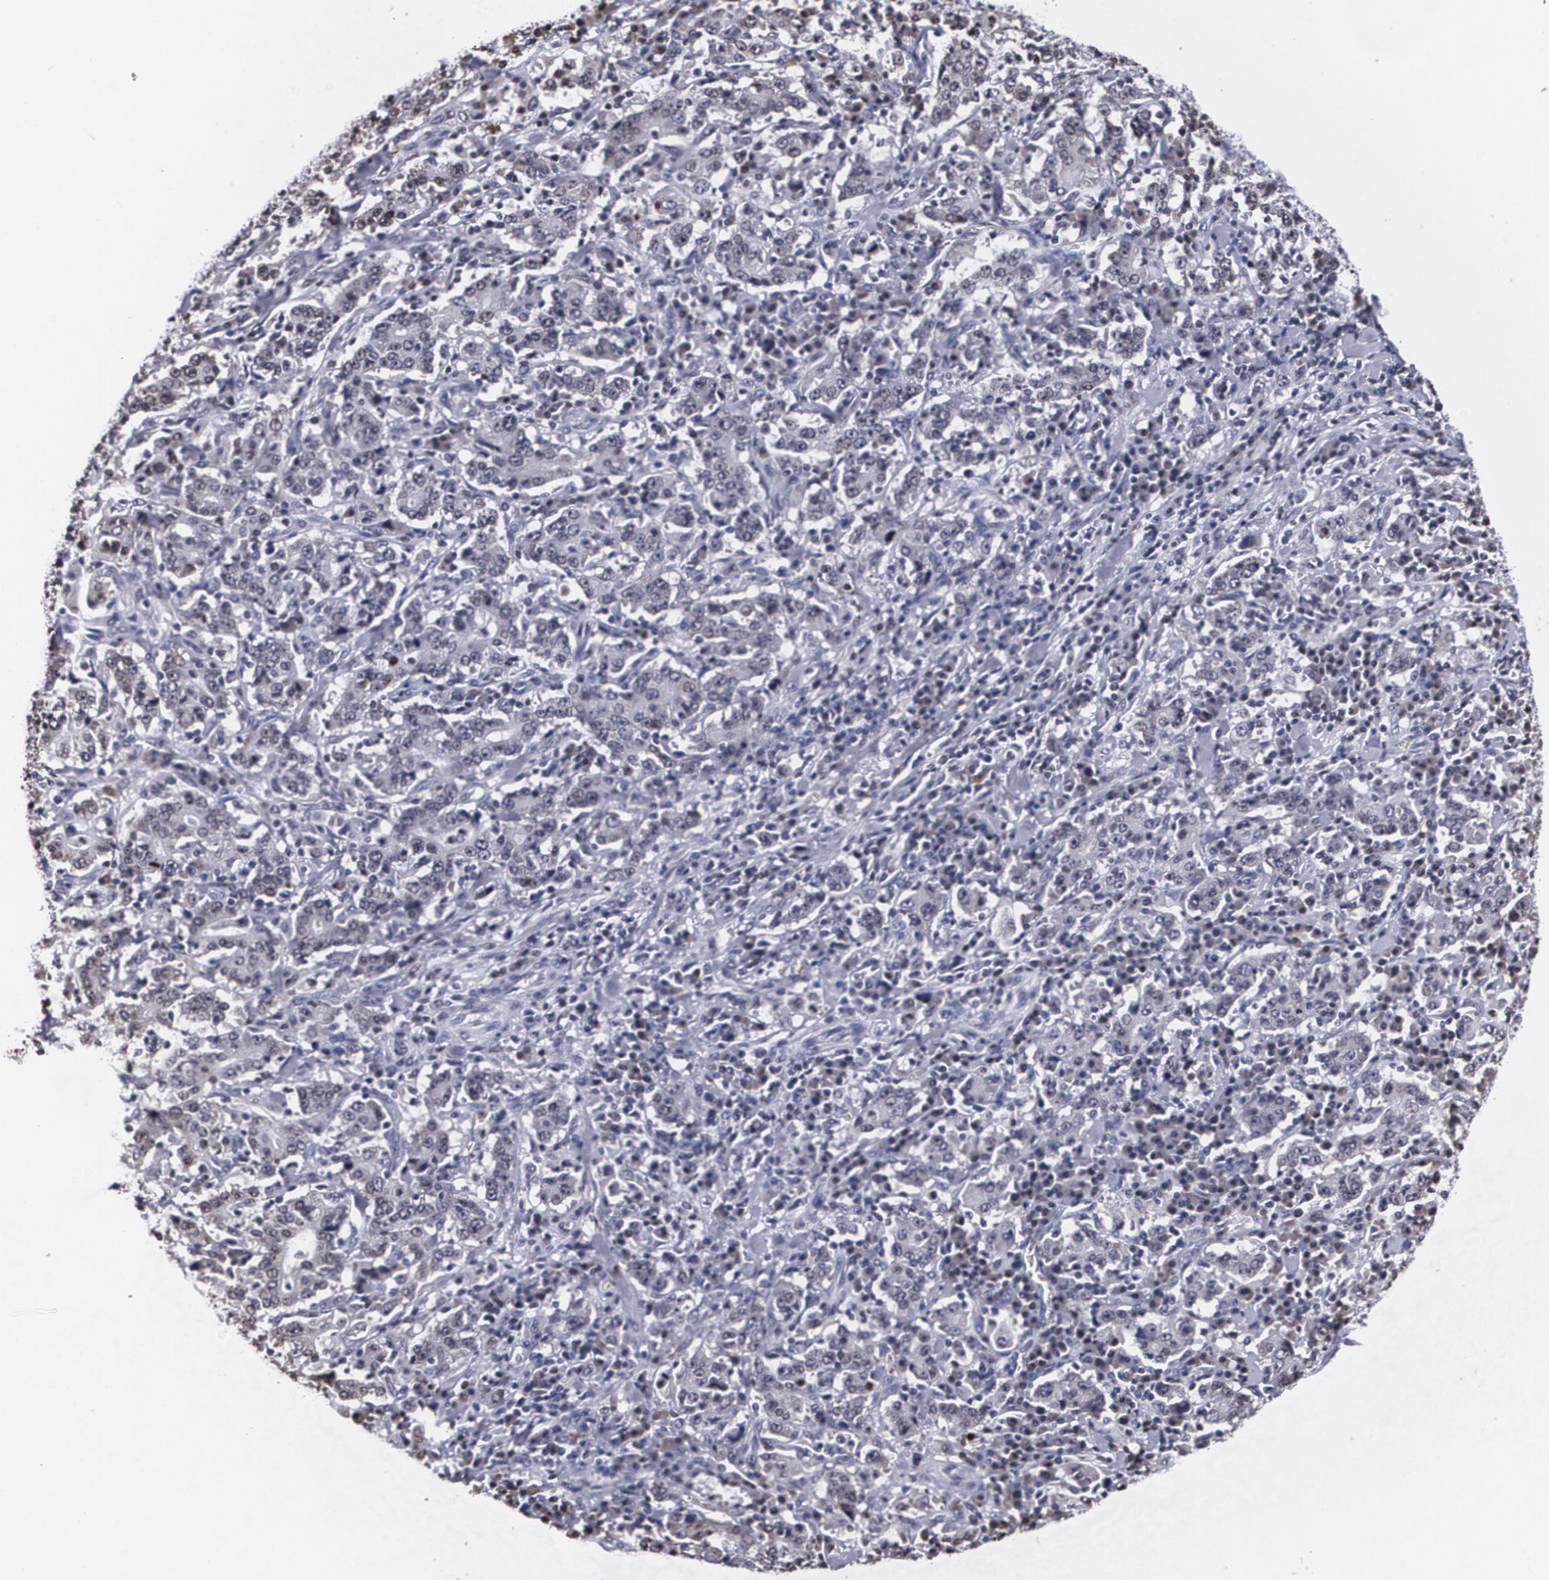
{"staining": {"intensity": "negative", "quantity": "none", "location": "none"}, "tissue": "stomach cancer", "cell_type": "Tumor cells", "image_type": "cancer", "snomed": [{"axis": "morphology", "description": "Normal tissue, NOS"}, {"axis": "morphology", "description": "Adenocarcinoma, NOS"}, {"axis": "topography", "description": "Stomach, upper"}, {"axis": "topography", "description": "Stomach"}], "caption": "Immunohistochemical staining of human stomach adenocarcinoma demonstrates no significant staining in tumor cells.", "gene": "MVP", "patient": {"sex": "male", "age": 59}}